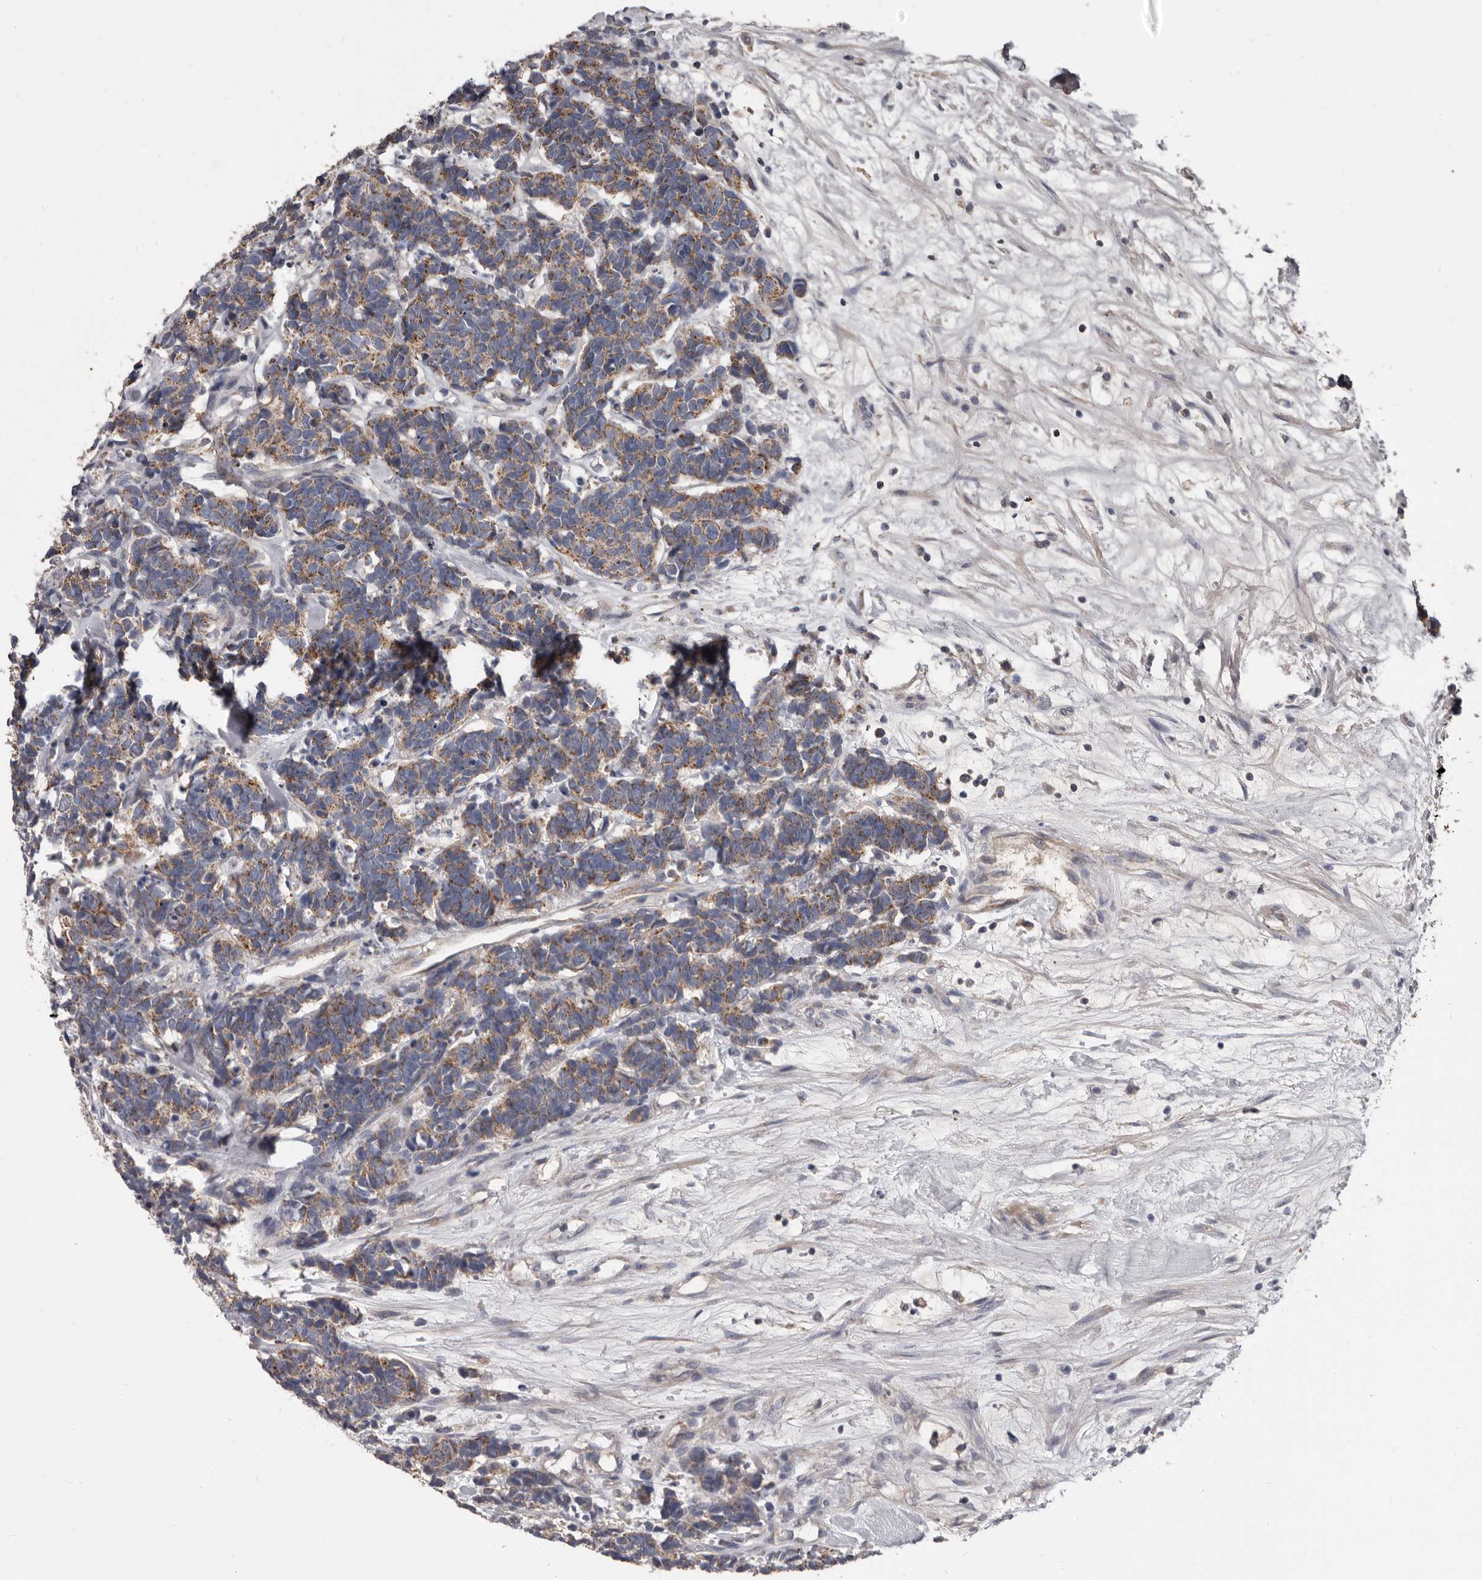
{"staining": {"intensity": "weak", "quantity": ">75%", "location": "cytoplasmic/membranous"}, "tissue": "carcinoid", "cell_type": "Tumor cells", "image_type": "cancer", "snomed": [{"axis": "morphology", "description": "Carcinoma, NOS"}, {"axis": "morphology", "description": "Carcinoid, malignant, NOS"}, {"axis": "topography", "description": "Urinary bladder"}], "caption": "Immunohistochemical staining of human malignant carcinoid exhibits low levels of weak cytoplasmic/membranous protein expression in approximately >75% of tumor cells.", "gene": "ALDH5A1", "patient": {"sex": "male", "age": 57}}